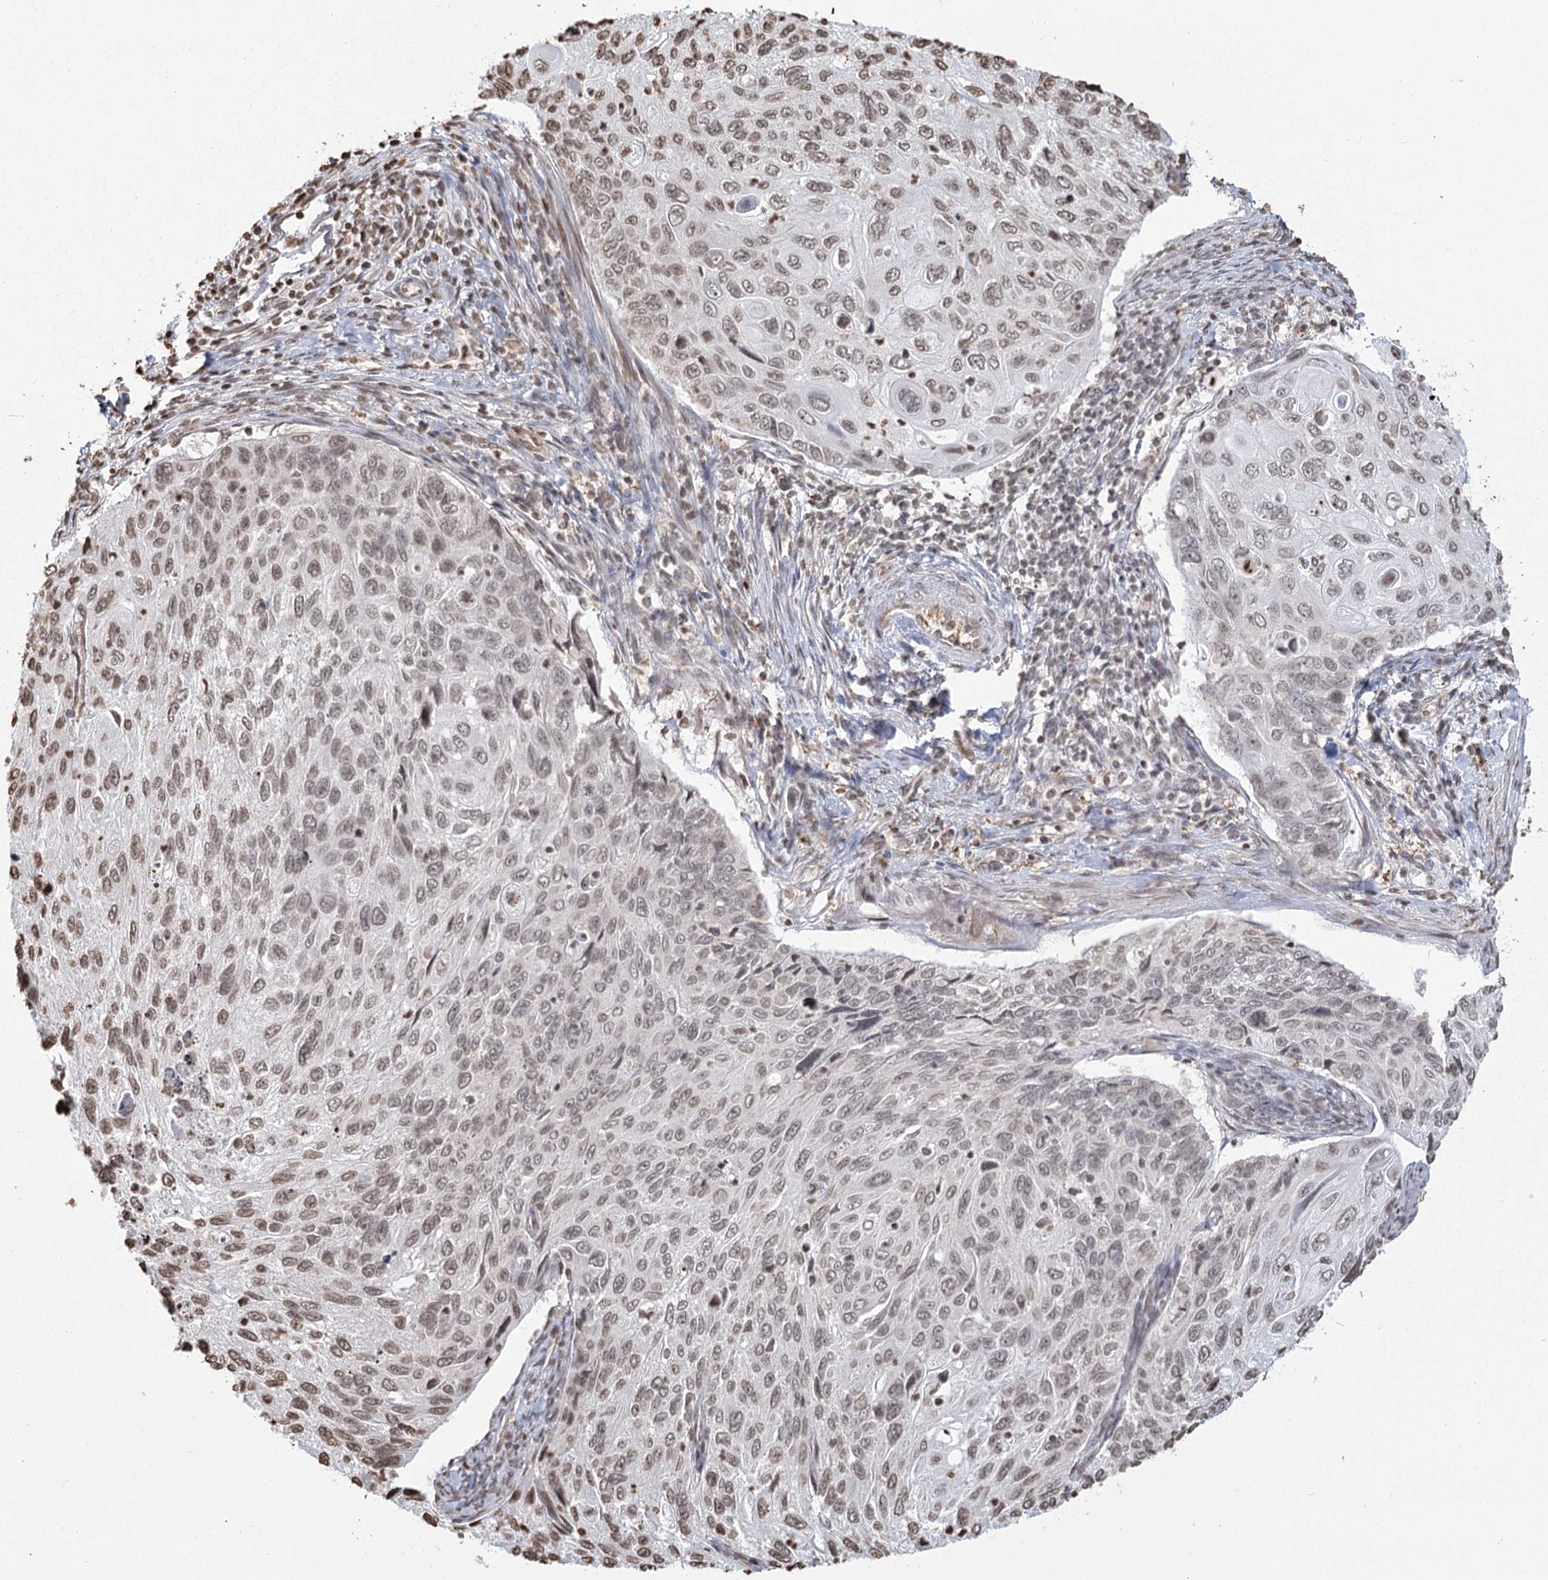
{"staining": {"intensity": "weak", "quantity": "25%-75%", "location": "nuclear"}, "tissue": "cervical cancer", "cell_type": "Tumor cells", "image_type": "cancer", "snomed": [{"axis": "morphology", "description": "Squamous cell carcinoma, NOS"}, {"axis": "topography", "description": "Cervix"}], "caption": "Immunohistochemistry (DAB (3,3'-diaminobenzidine)) staining of cervical squamous cell carcinoma reveals weak nuclear protein positivity in approximately 25%-75% of tumor cells.", "gene": "FAM13A", "patient": {"sex": "female", "age": 70}}